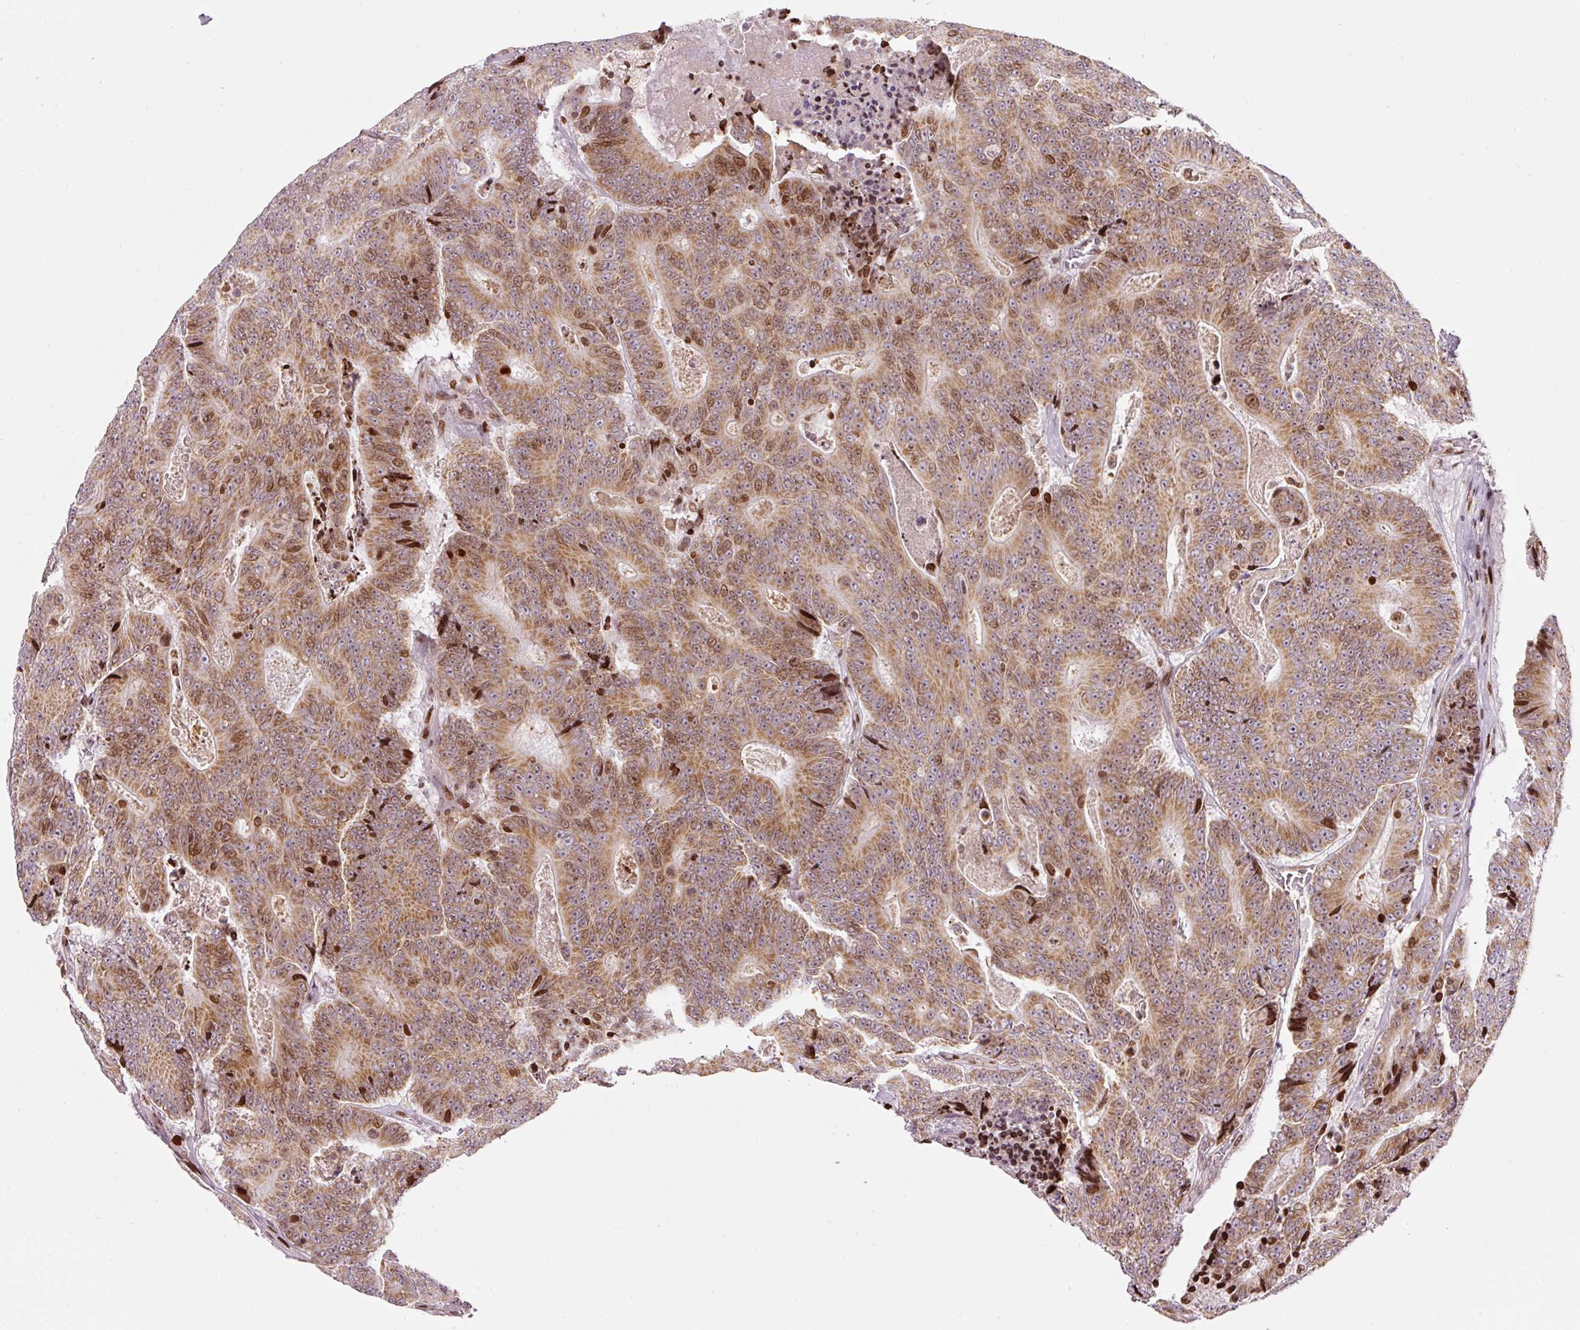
{"staining": {"intensity": "moderate", "quantity": ">75%", "location": "cytoplasmic/membranous,nuclear"}, "tissue": "colorectal cancer", "cell_type": "Tumor cells", "image_type": "cancer", "snomed": [{"axis": "morphology", "description": "Adenocarcinoma, NOS"}, {"axis": "topography", "description": "Colon"}], "caption": "Immunohistochemical staining of colorectal cancer demonstrates moderate cytoplasmic/membranous and nuclear protein expression in approximately >75% of tumor cells. (brown staining indicates protein expression, while blue staining denotes nuclei).", "gene": "TMEM8B", "patient": {"sex": "male", "age": 83}}